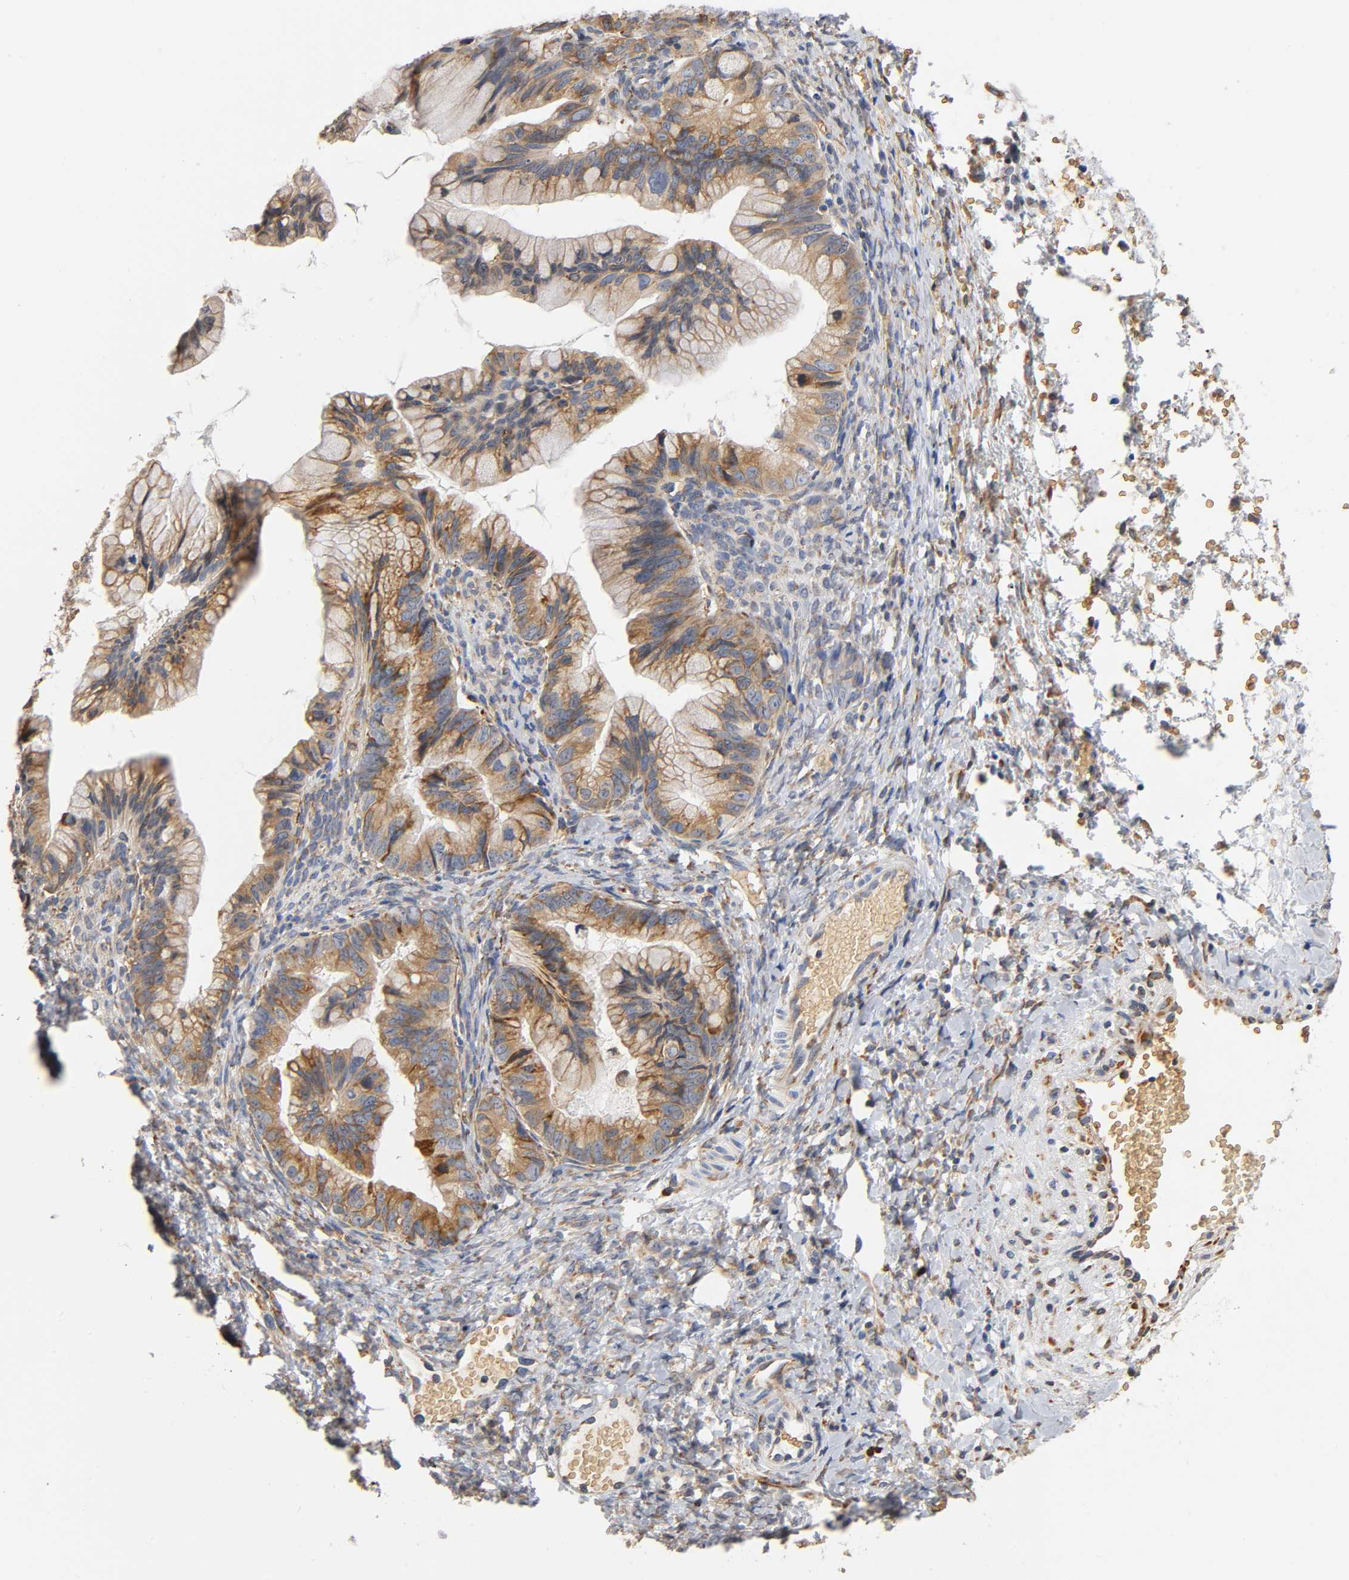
{"staining": {"intensity": "moderate", "quantity": ">75%", "location": "cytoplasmic/membranous"}, "tissue": "ovarian cancer", "cell_type": "Tumor cells", "image_type": "cancer", "snomed": [{"axis": "morphology", "description": "Cystadenocarcinoma, mucinous, NOS"}, {"axis": "topography", "description": "Ovary"}], "caption": "The photomicrograph exhibits staining of ovarian mucinous cystadenocarcinoma, revealing moderate cytoplasmic/membranous protein expression (brown color) within tumor cells. (Stains: DAB (3,3'-diaminobenzidine) in brown, nuclei in blue, Microscopy: brightfield microscopy at high magnification).", "gene": "UCKL1", "patient": {"sex": "female", "age": 36}}